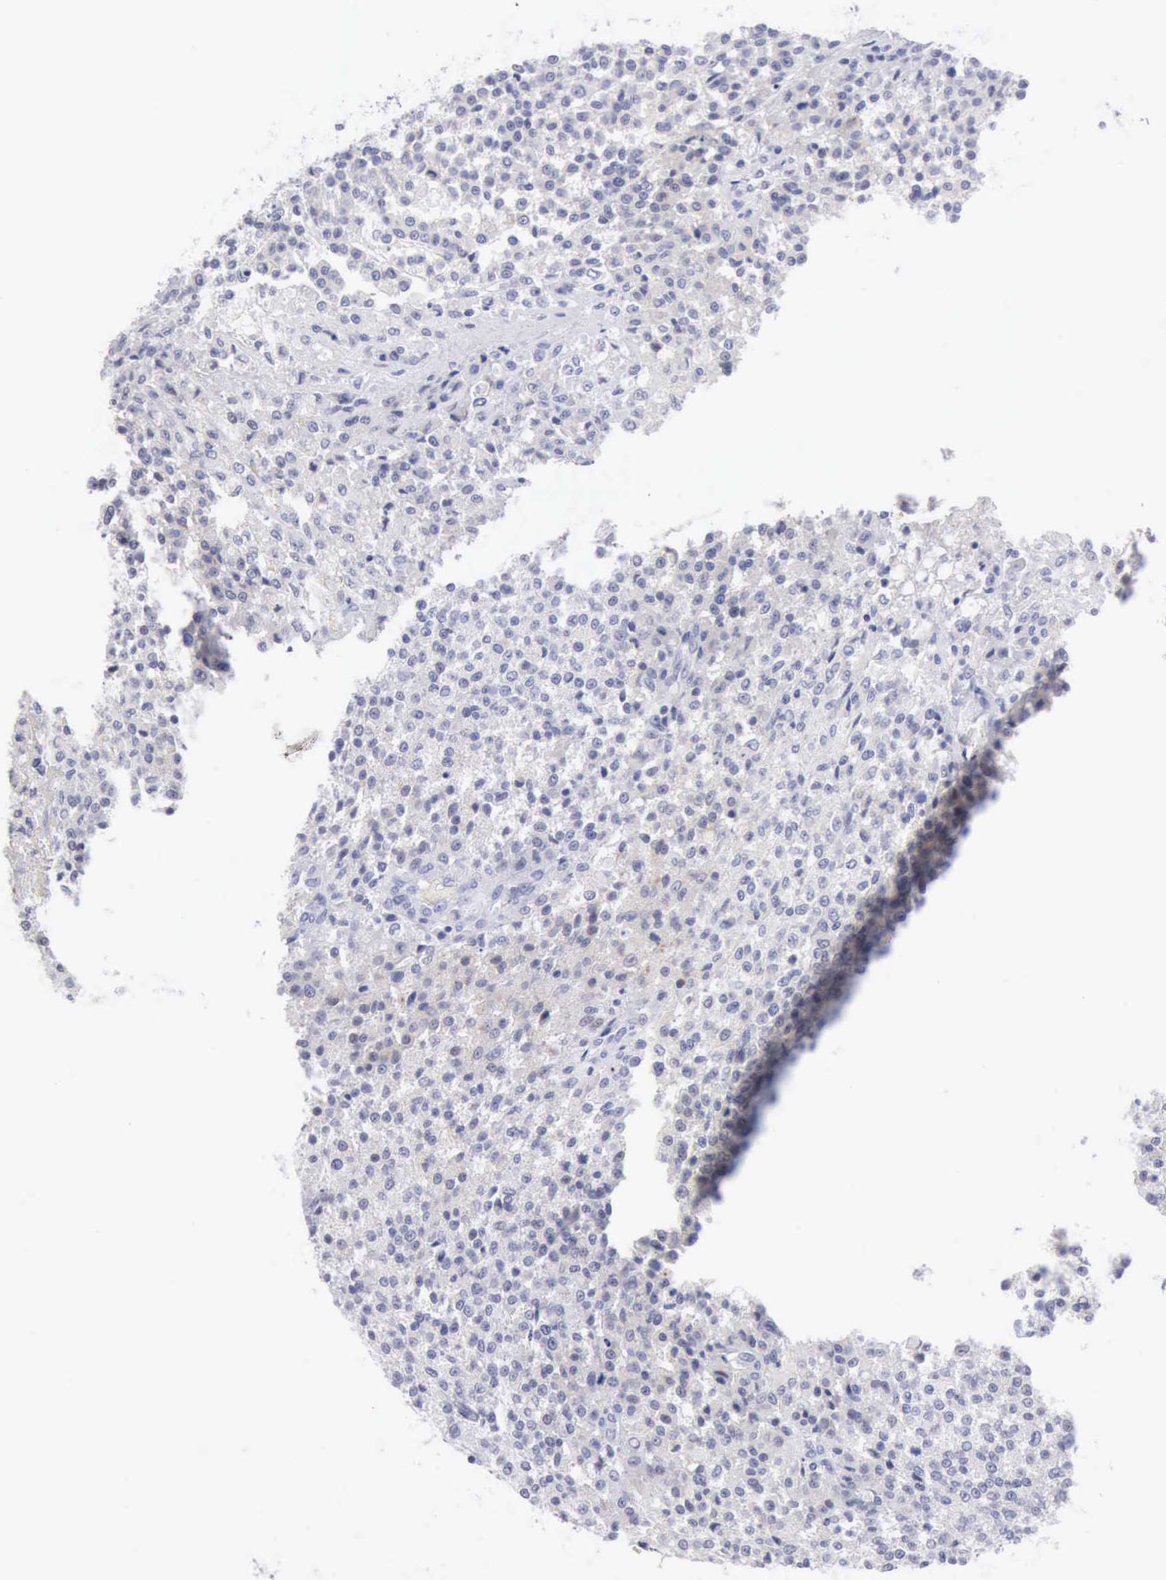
{"staining": {"intensity": "negative", "quantity": "none", "location": "none"}, "tissue": "testis cancer", "cell_type": "Tumor cells", "image_type": "cancer", "snomed": [{"axis": "morphology", "description": "Seminoma, NOS"}, {"axis": "topography", "description": "Testis"}], "caption": "Immunohistochemistry (IHC) micrograph of neoplastic tissue: testis cancer (seminoma) stained with DAB demonstrates no significant protein positivity in tumor cells.", "gene": "ANGEL1", "patient": {"sex": "male", "age": 59}}